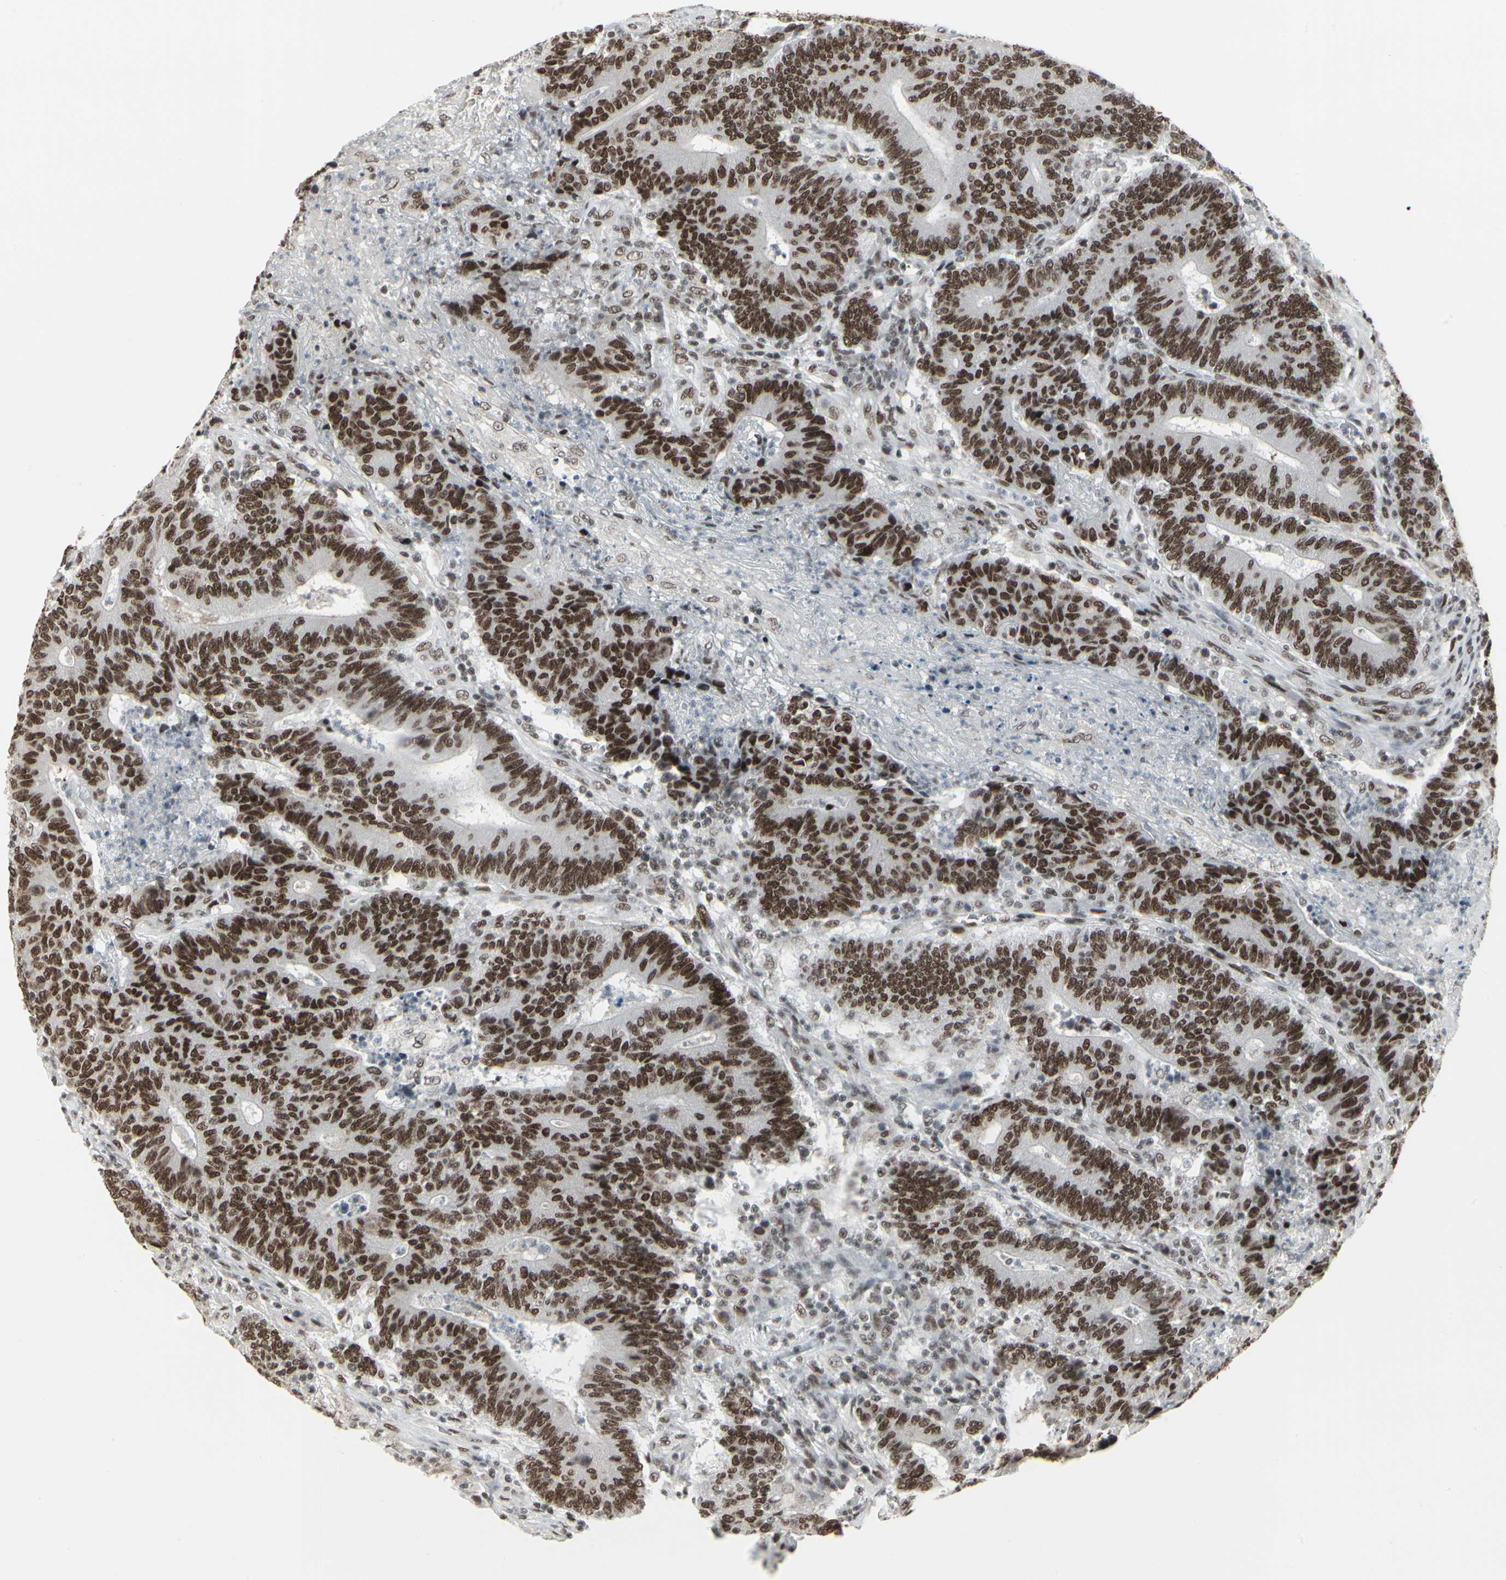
{"staining": {"intensity": "strong", "quantity": ">75%", "location": "nuclear"}, "tissue": "colorectal cancer", "cell_type": "Tumor cells", "image_type": "cancer", "snomed": [{"axis": "morphology", "description": "Normal tissue, NOS"}, {"axis": "morphology", "description": "Adenocarcinoma, NOS"}, {"axis": "topography", "description": "Colon"}], "caption": "High-power microscopy captured an immunohistochemistry (IHC) micrograph of colorectal adenocarcinoma, revealing strong nuclear staining in about >75% of tumor cells.", "gene": "HMG20A", "patient": {"sex": "female", "age": 75}}